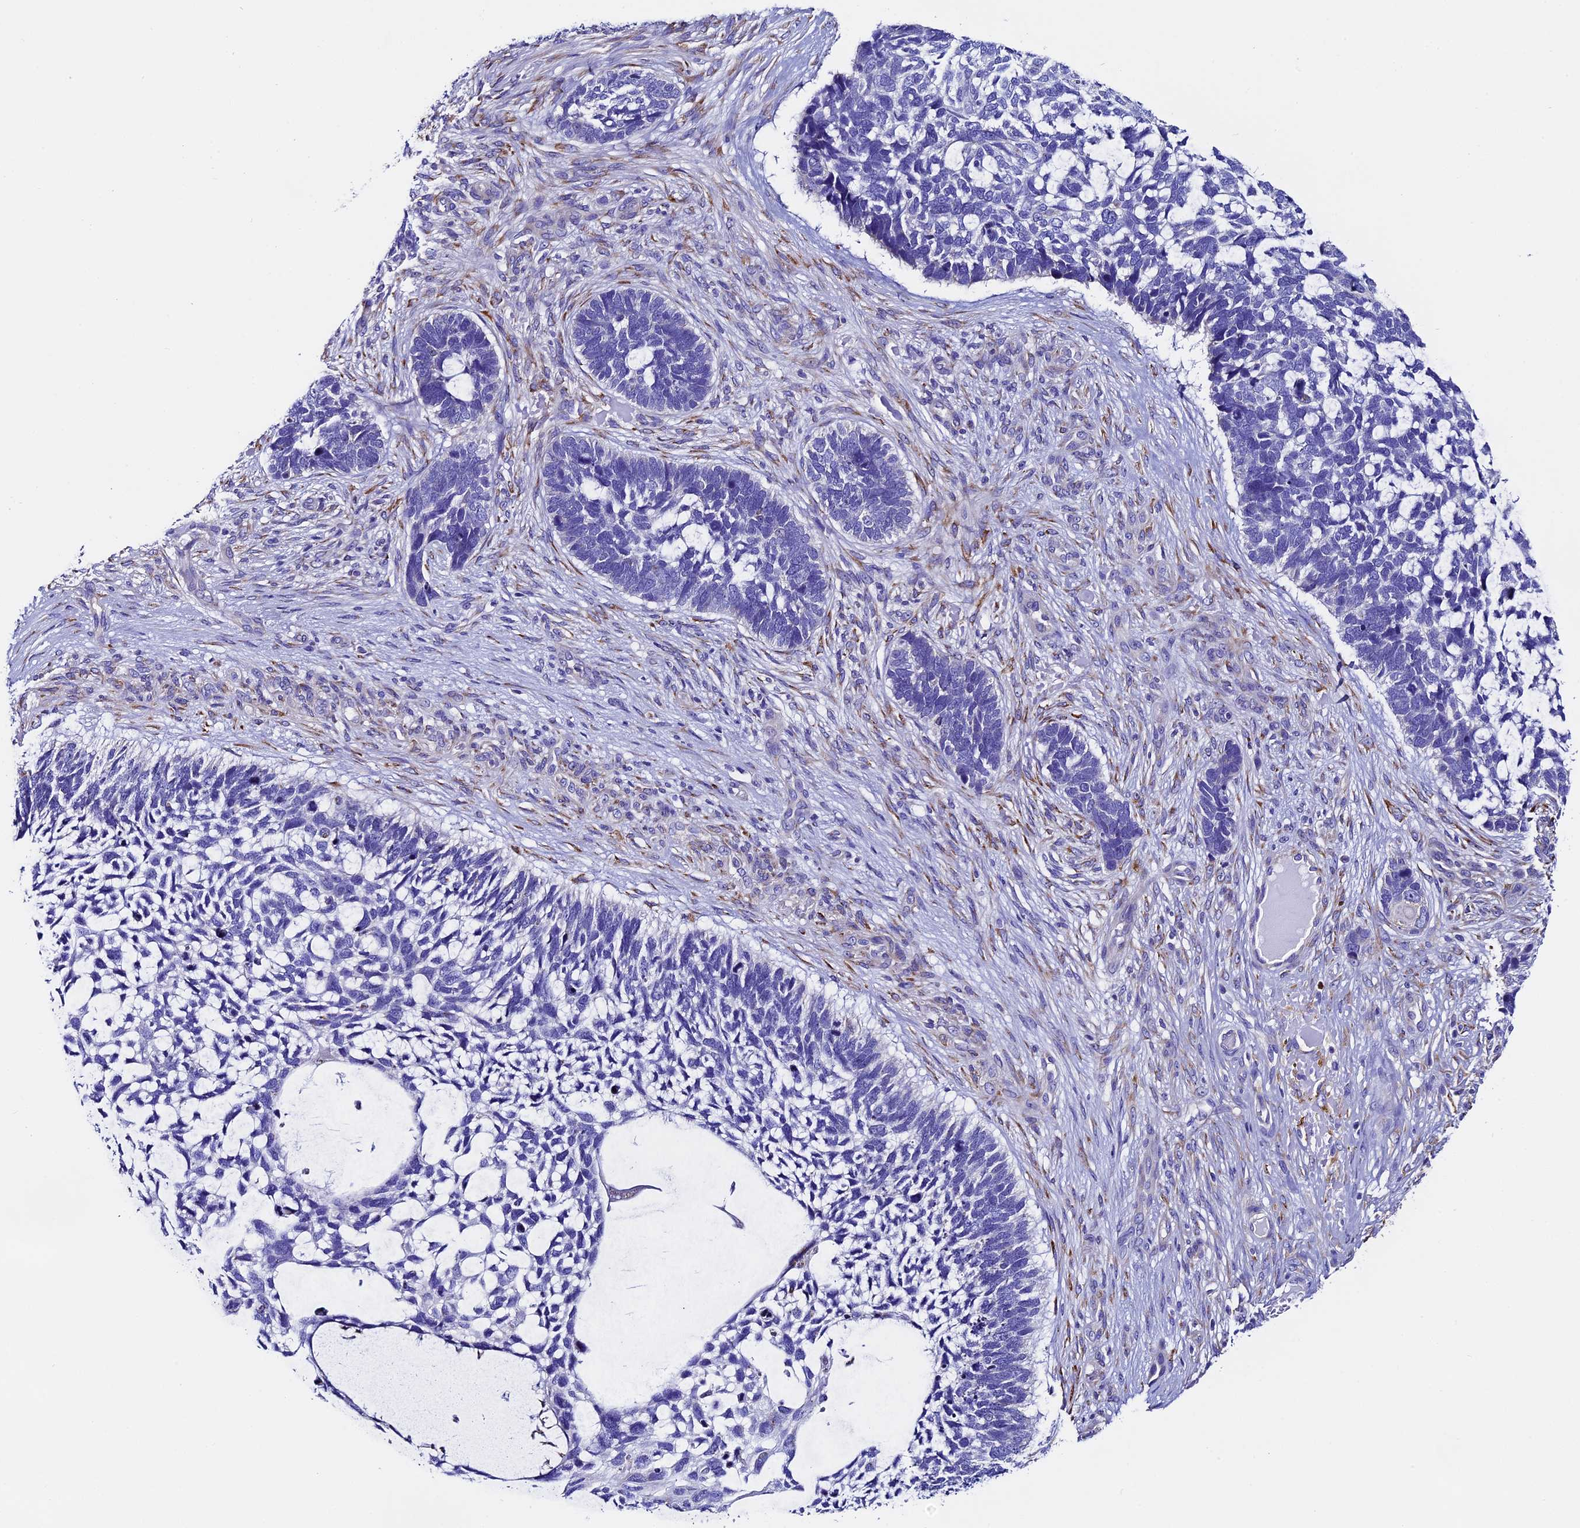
{"staining": {"intensity": "negative", "quantity": "none", "location": "none"}, "tissue": "skin cancer", "cell_type": "Tumor cells", "image_type": "cancer", "snomed": [{"axis": "morphology", "description": "Basal cell carcinoma"}, {"axis": "topography", "description": "Skin"}], "caption": "Tumor cells are negative for brown protein staining in skin cancer.", "gene": "COMTD1", "patient": {"sex": "male", "age": 88}}